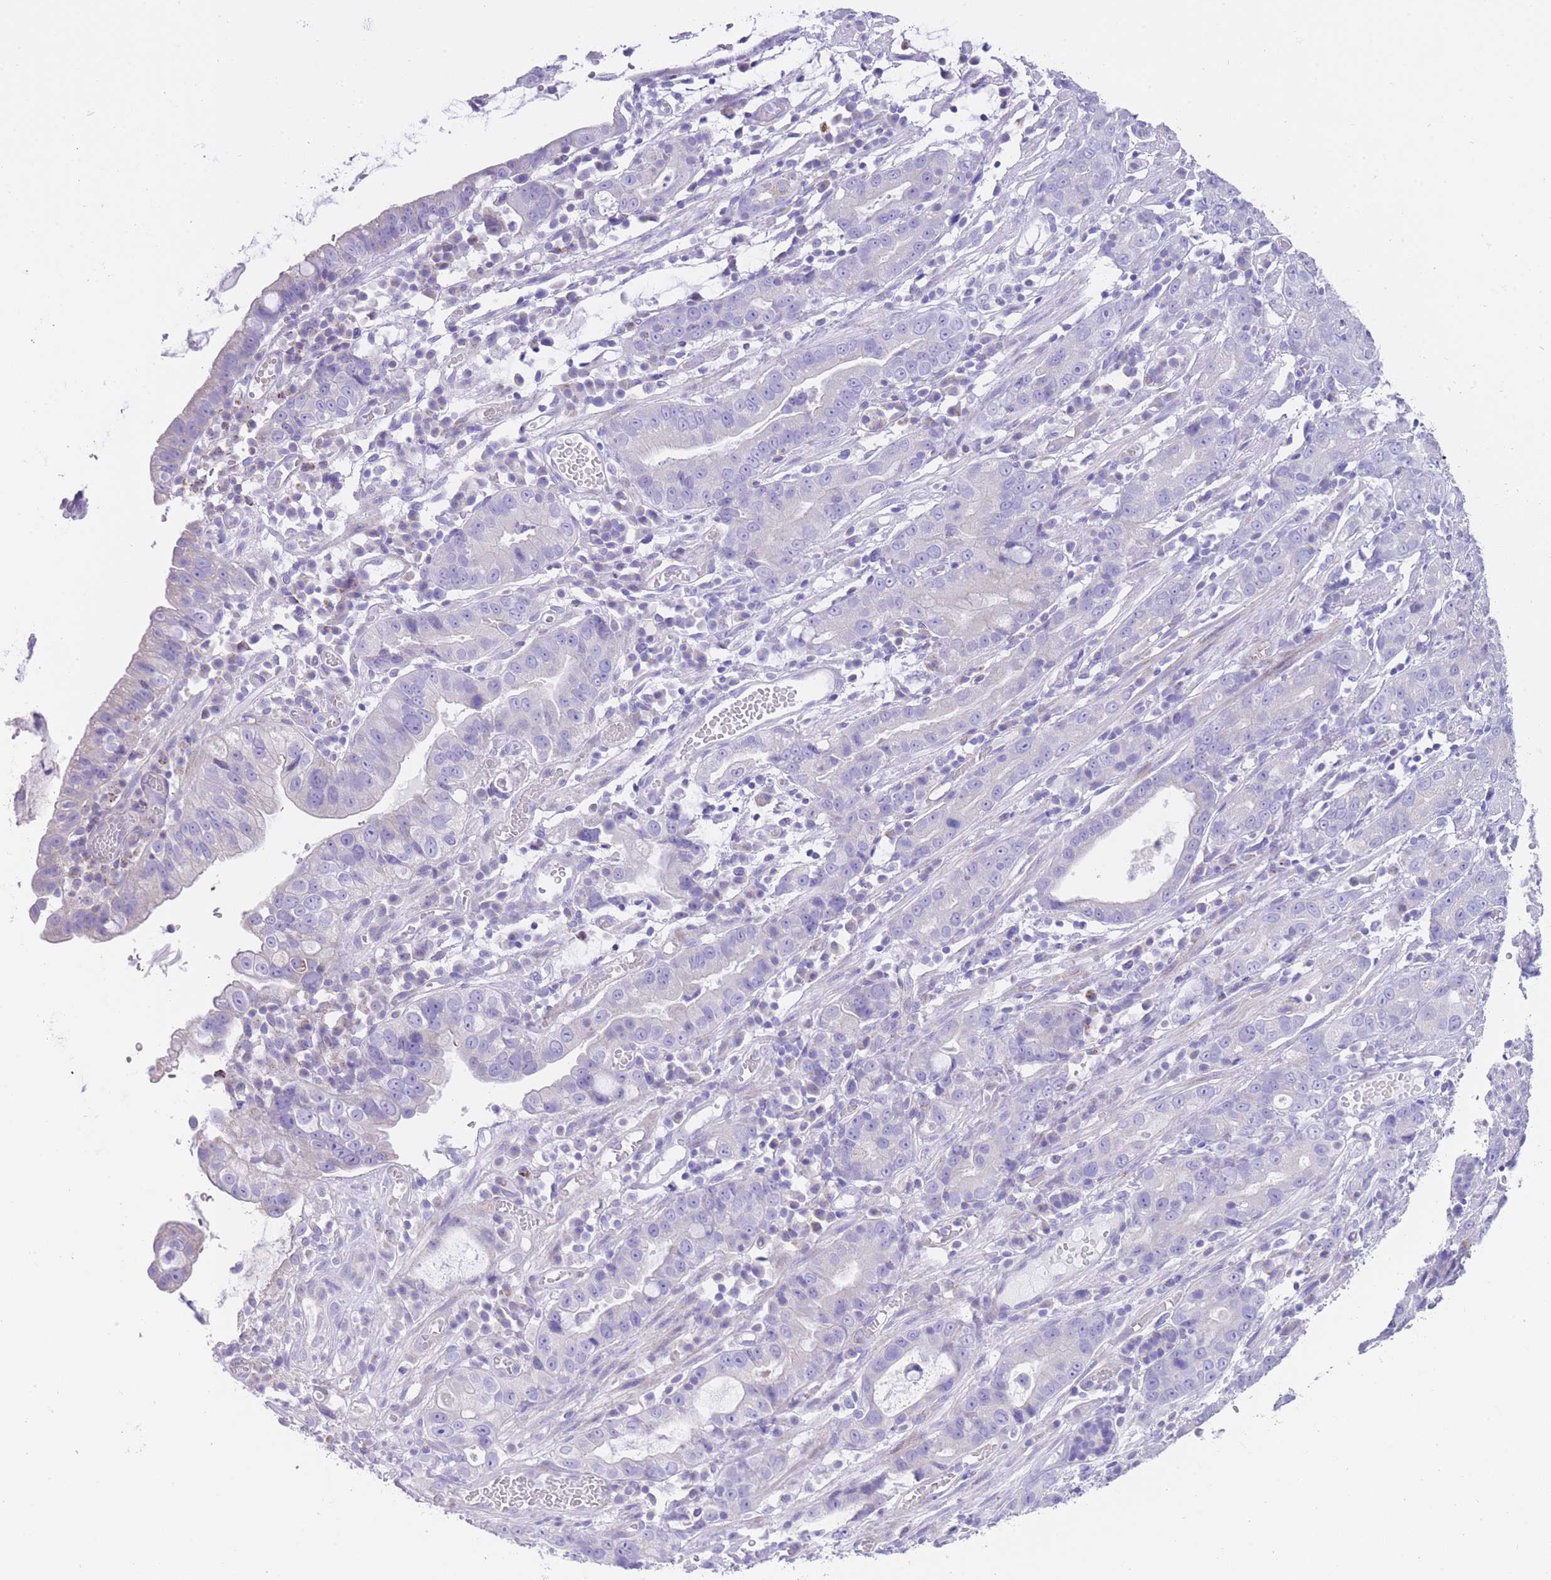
{"staining": {"intensity": "negative", "quantity": "none", "location": "none"}, "tissue": "stomach cancer", "cell_type": "Tumor cells", "image_type": "cancer", "snomed": [{"axis": "morphology", "description": "Adenocarcinoma, NOS"}, {"axis": "topography", "description": "Stomach"}], "caption": "The photomicrograph displays no significant positivity in tumor cells of adenocarcinoma (stomach).", "gene": "QTRT1", "patient": {"sex": "male", "age": 55}}